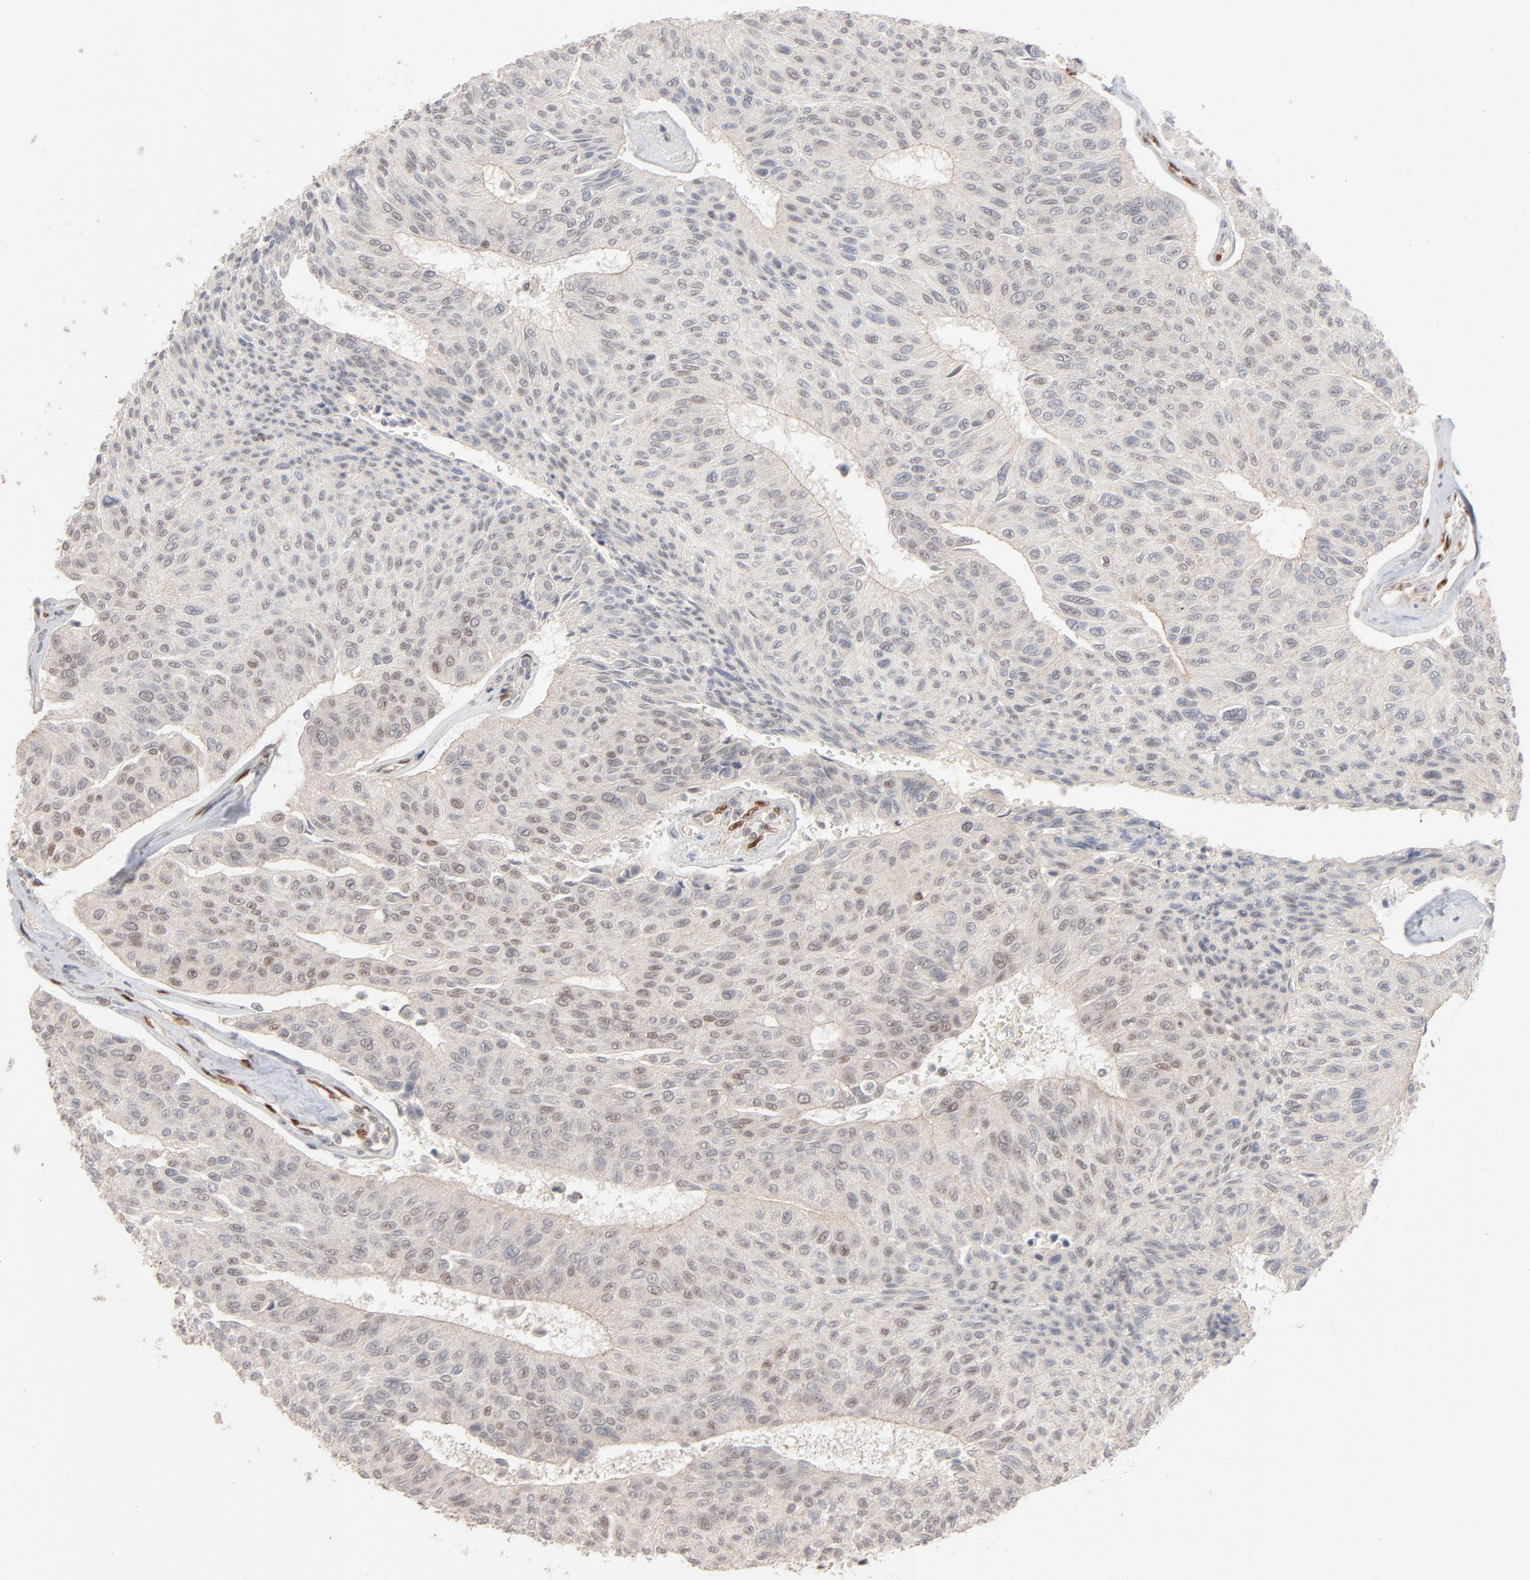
{"staining": {"intensity": "weak", "quantity": "<25%", "location": "nuclear"}, "tissue": "urothelial cancer", "cell_type": "Tumor cells", "image_type": "cancer", "snomed": [{"axis": "morphology", "description": "Urothelial carcinoma, High grade"}, {"axis": "topography", "description": "Urinary bladder"}], "caption": "The IHC histopathology image has no significant staining in tumor cells of high-grade urothelial carcinoma tissue.", "gene": "NFIB", "patient": {"sex": "male", "age": 66}}